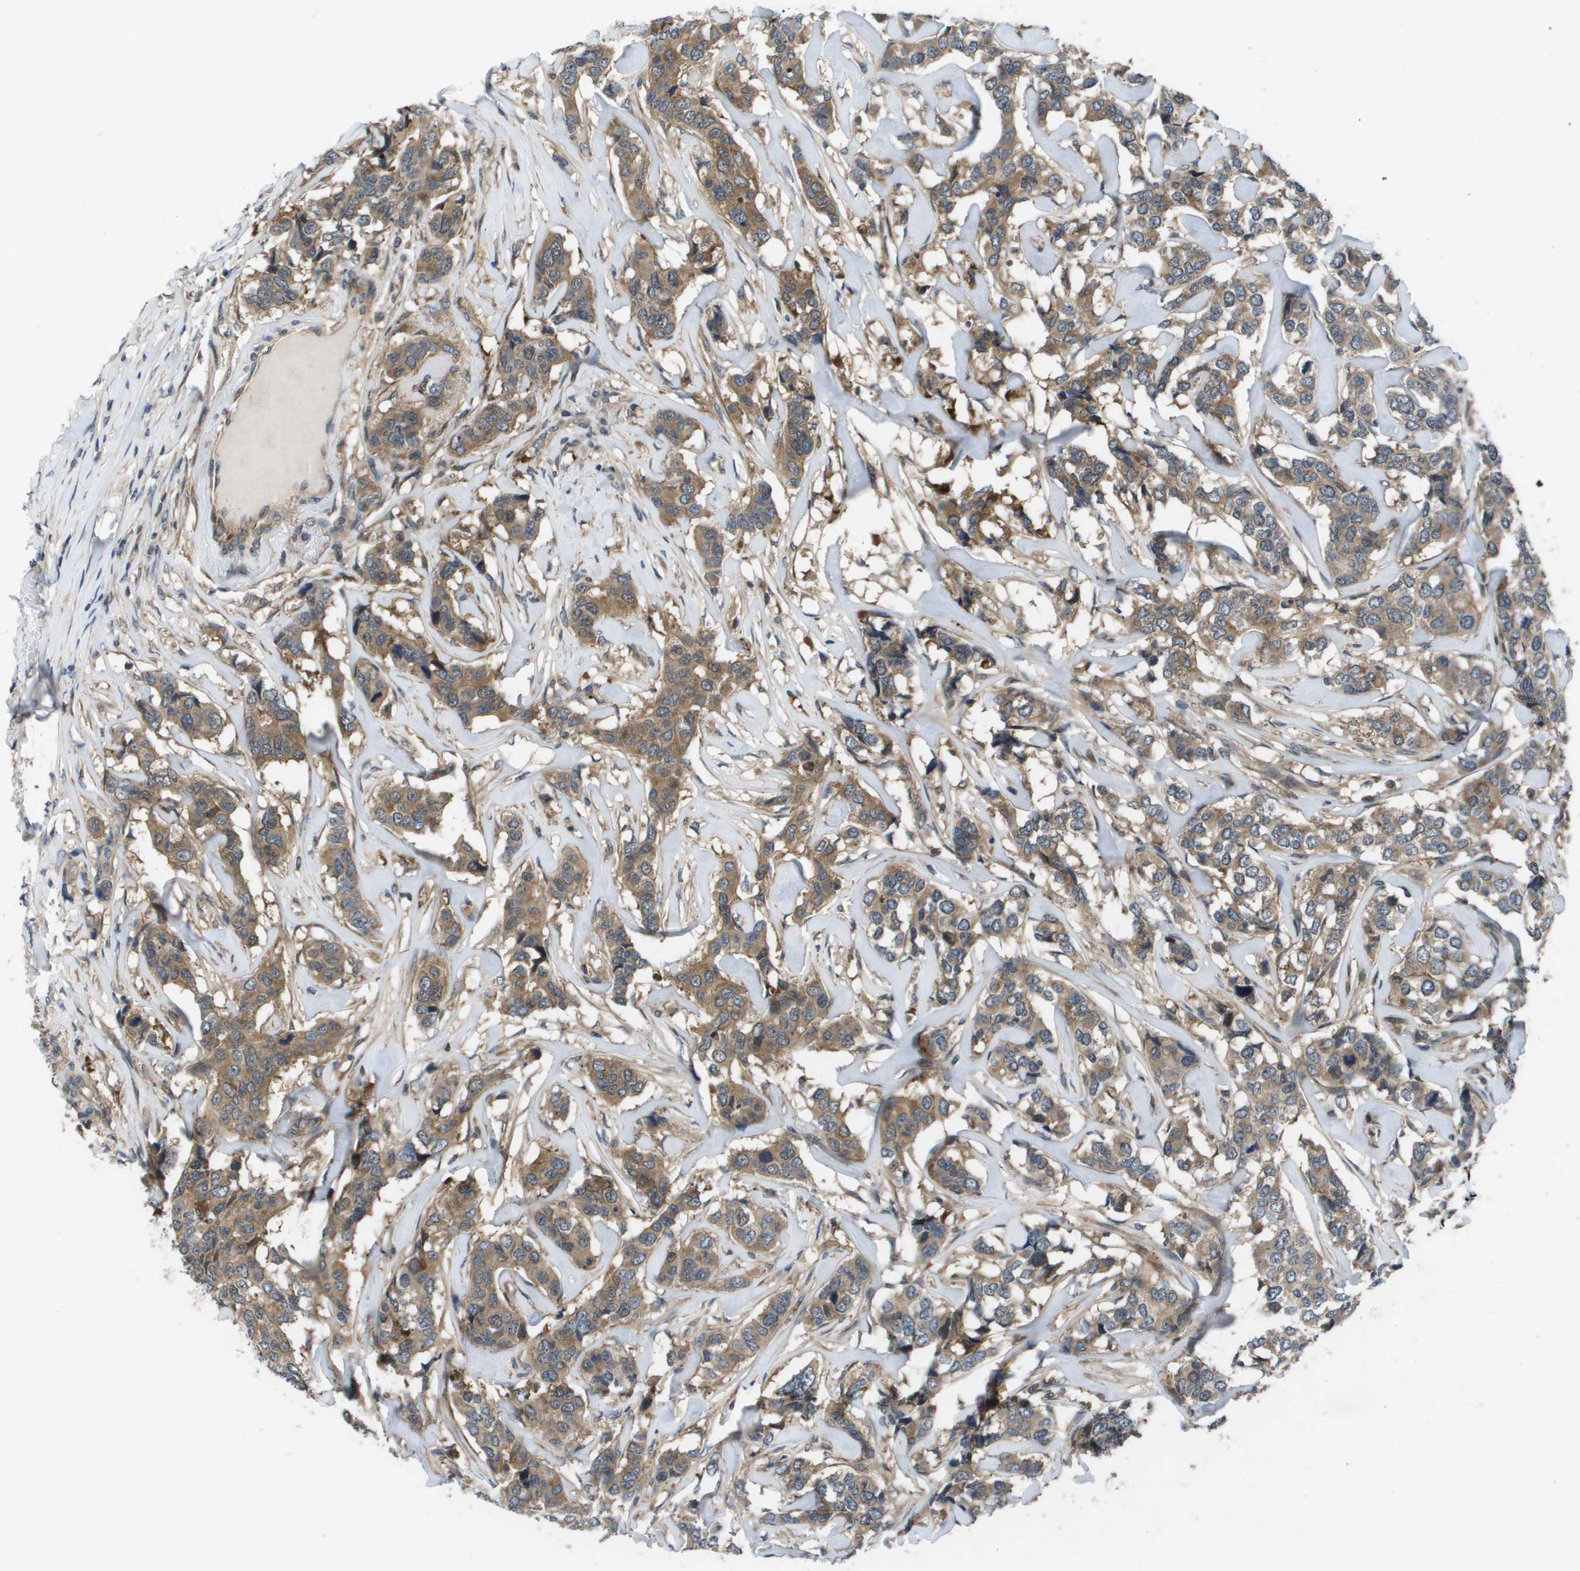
{"staining": {"intensity": "moderate", "quantity": ">75%", "location": "cytoplasmic/membranous"}, "tissue": "breast cancer", "cell_type": "Tumor cells", "image_type": "cancer", "snomed": [{"axis": "morphology", "description": "Lobular carcinoma"}, {"axis": "topography", "description": "Breast"}], "caption": "Breast cancer (lobular carcinoma) stained for a protein (brown) displays moderate cytoplasmic/membranous positive positivity in approximately >75% of tumor cells.", "gene": "ENPP5", "patient": {"sex": "female", "age": 59}}